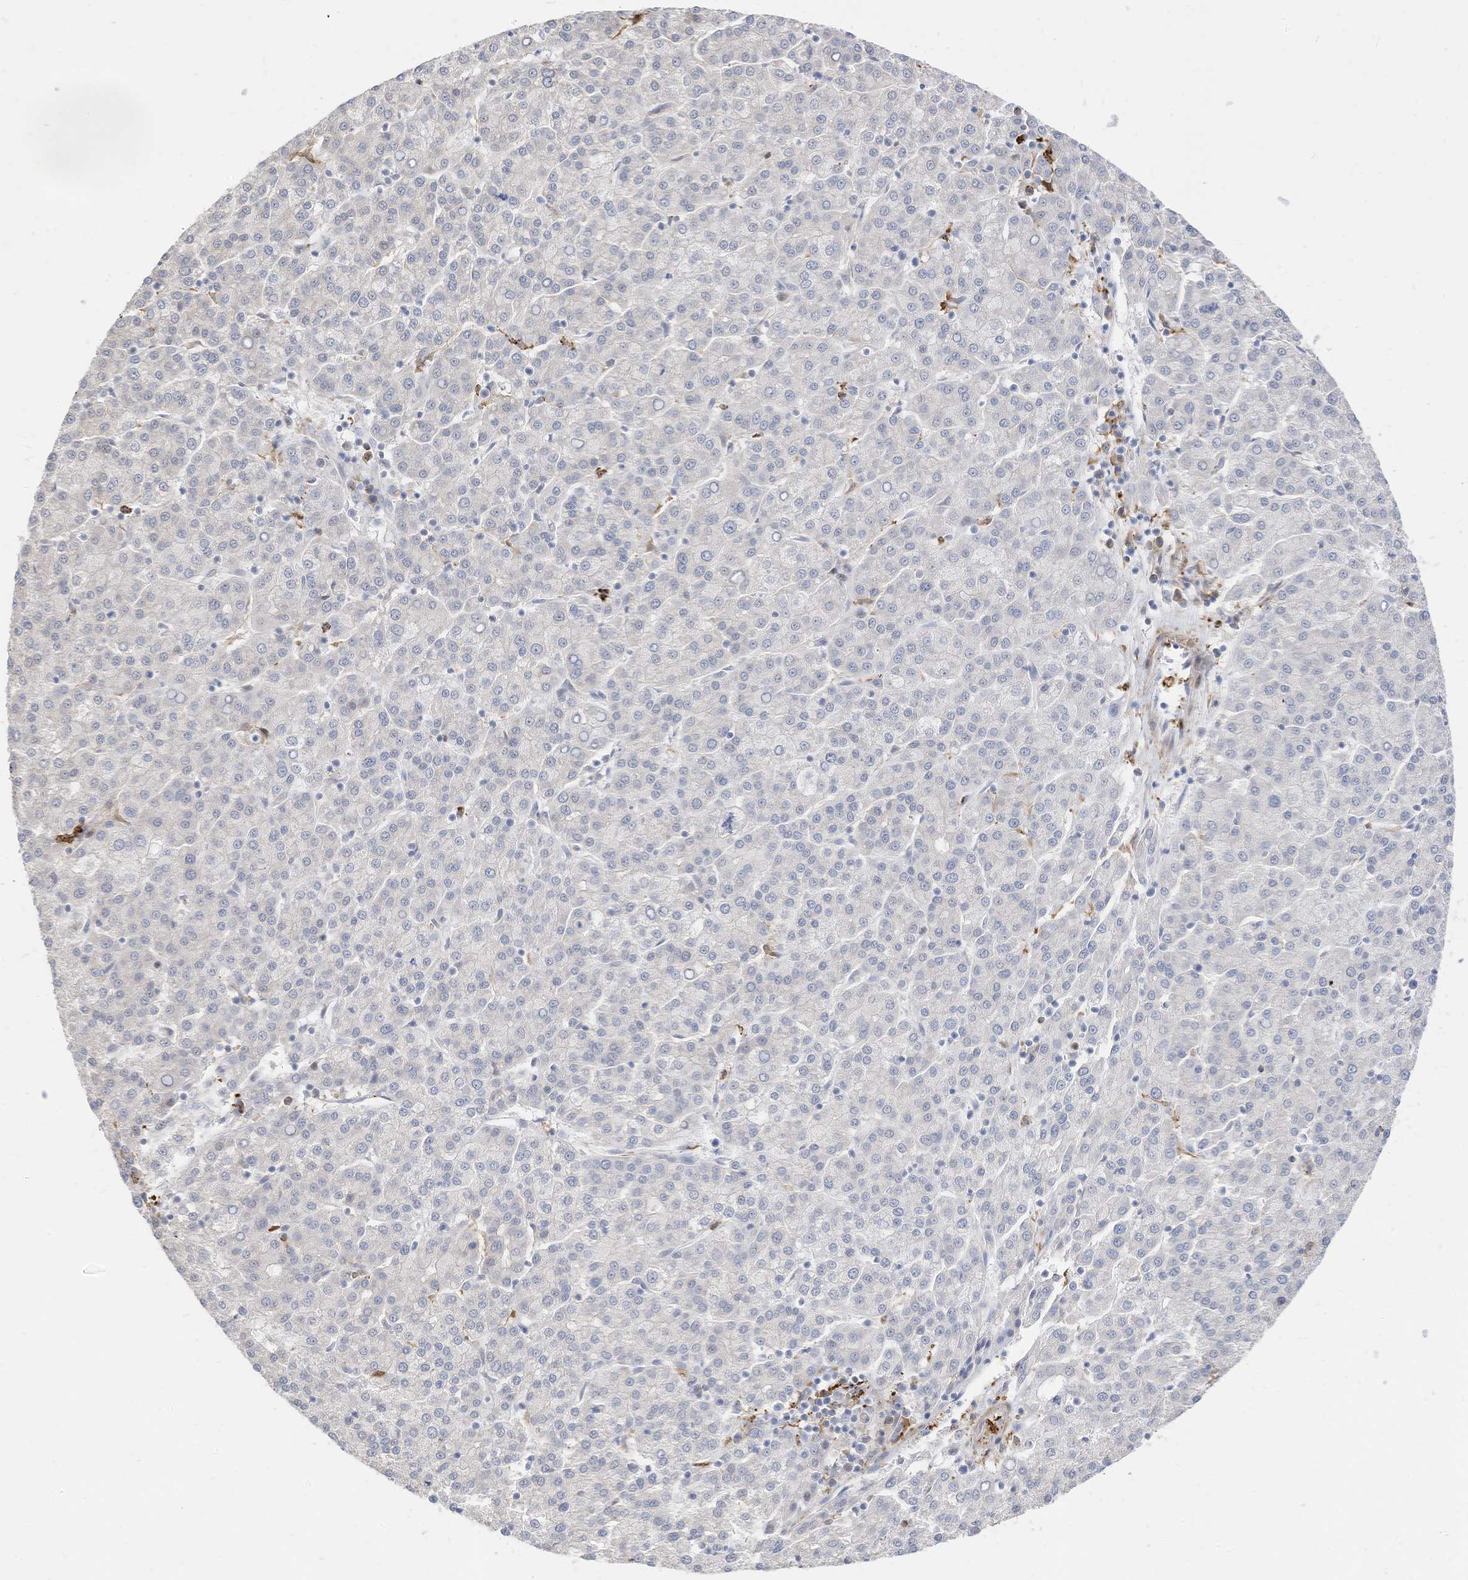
{"staining": {"intensity": "negative", "quantity": "none", "location": "none"}, "tissue": "liver cancer", "cell_type": "Tumor cells", "image_type": "cancer", "snomed": [{"axis": "morphology", "description": "Carcinoma, Hepatocellular, NOS"}, {"axis": "topography", "description": "Liver"}], "caption": "Tumor cells are negative for protein expression in human liver cancer (hepatocellular carcinoma).", "gene": "ATP13A1", "patient": {"sex": "female", "age": 58}}